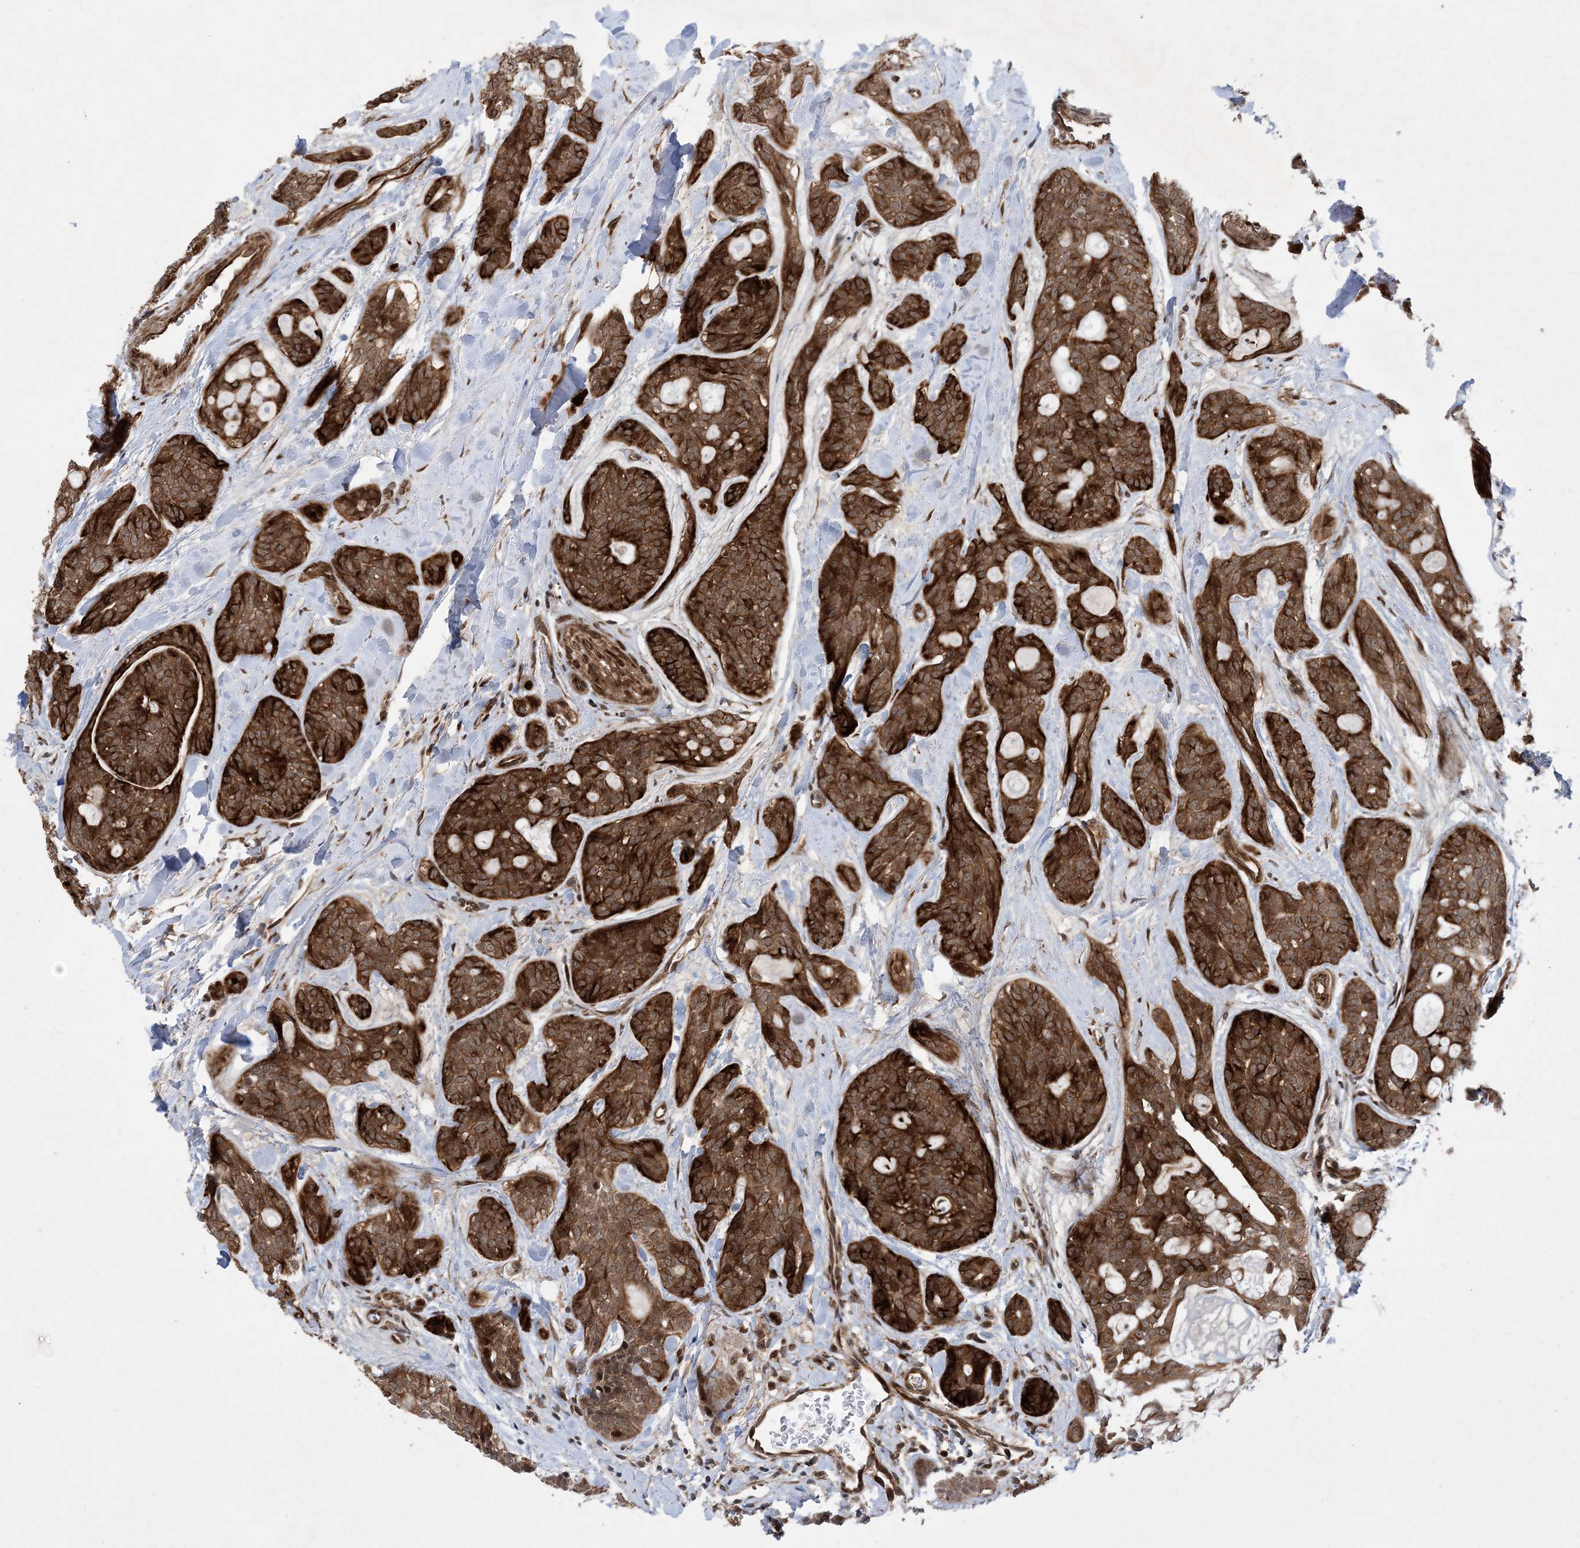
{"staining": {"intensity": "strong", "quantity": ">75%", "location": "cytoplasmic/membranous"}, "tissue": "head and neck cancer", "cell_type": "Tumor cells", "image_type": "cancer", "snomed": [{"axis": "morphology", "description": "Adenocarcinoma, NOS"}, {"axis": "topography", "description": "Head-Neck"}], "caption": "Human adenocarcinoma (head and neck) stained with a protein marker exhibits strong staining in tumor cells.", "gene": "HEMK1", "patient": {"sex": "male", "age": 66}}